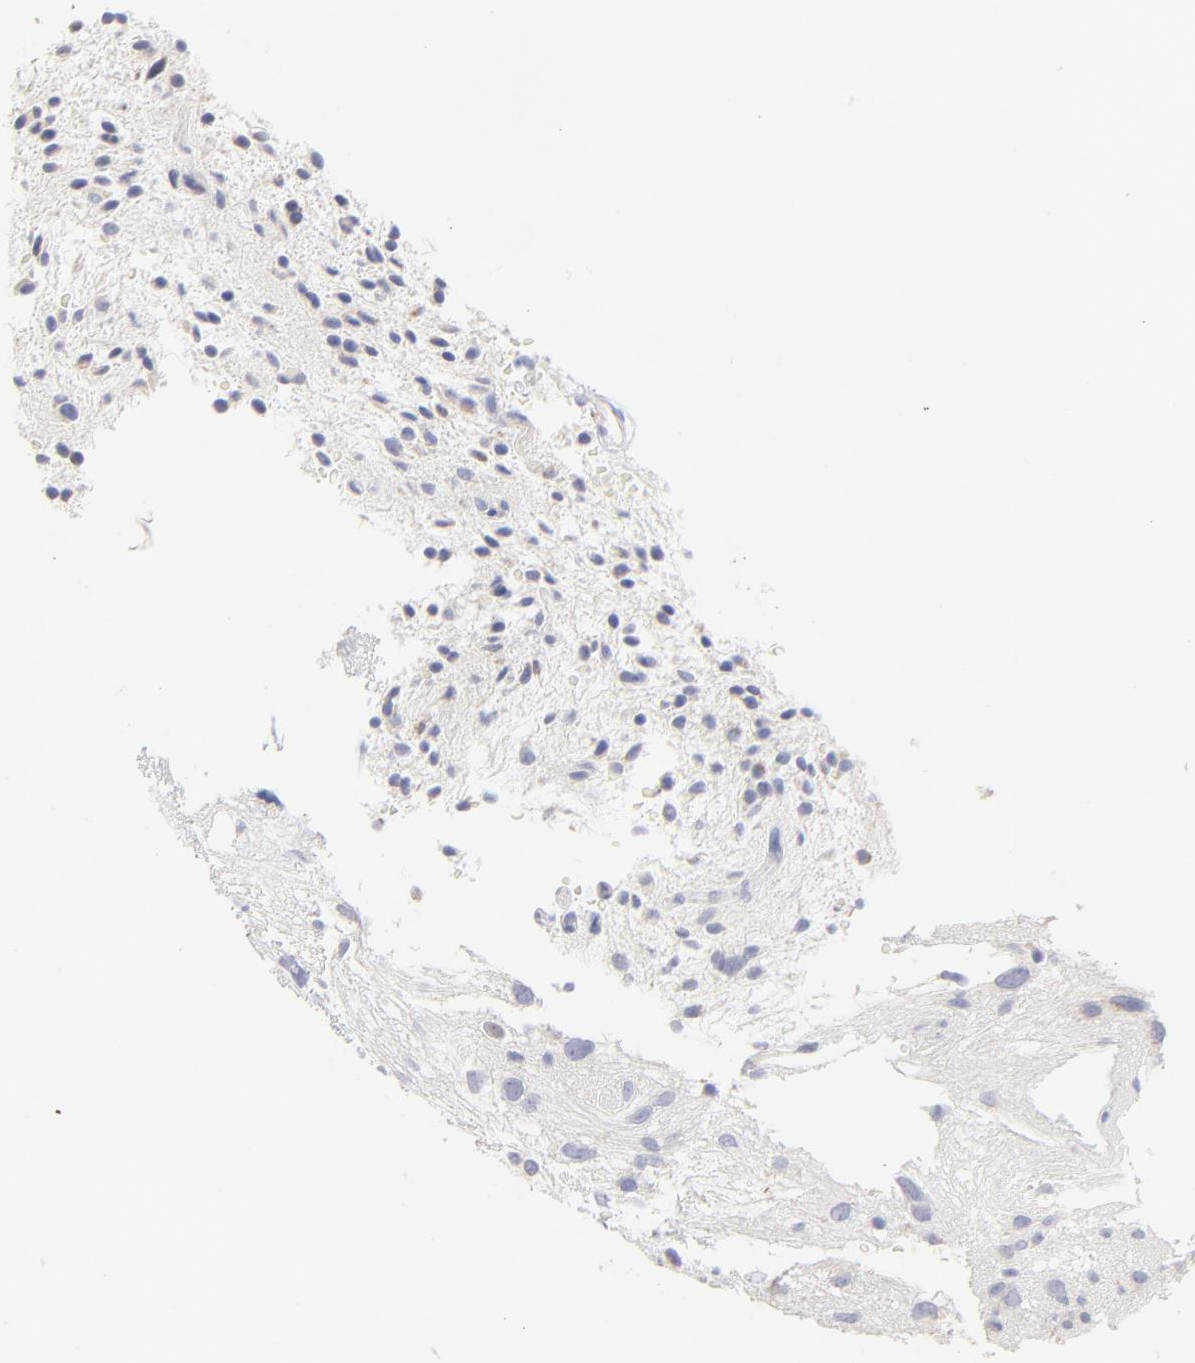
{"staining": {"intensity": "negative", "quantity": "none", "location": "none"}, "tissue": "glioma", "cell_type": "Tumor cells", "image_type": "cancer", "snomed": [{"axis": "morphology", "description": "Glioma, malignant, NOS"}, {"axis": "topography", "description": "Cerebellum"}], "caption": "Tumor cells are negative for protein expression in human glioma (malignant).", "gene": "TST", "patient": {"sex": "female", "age": 10}}